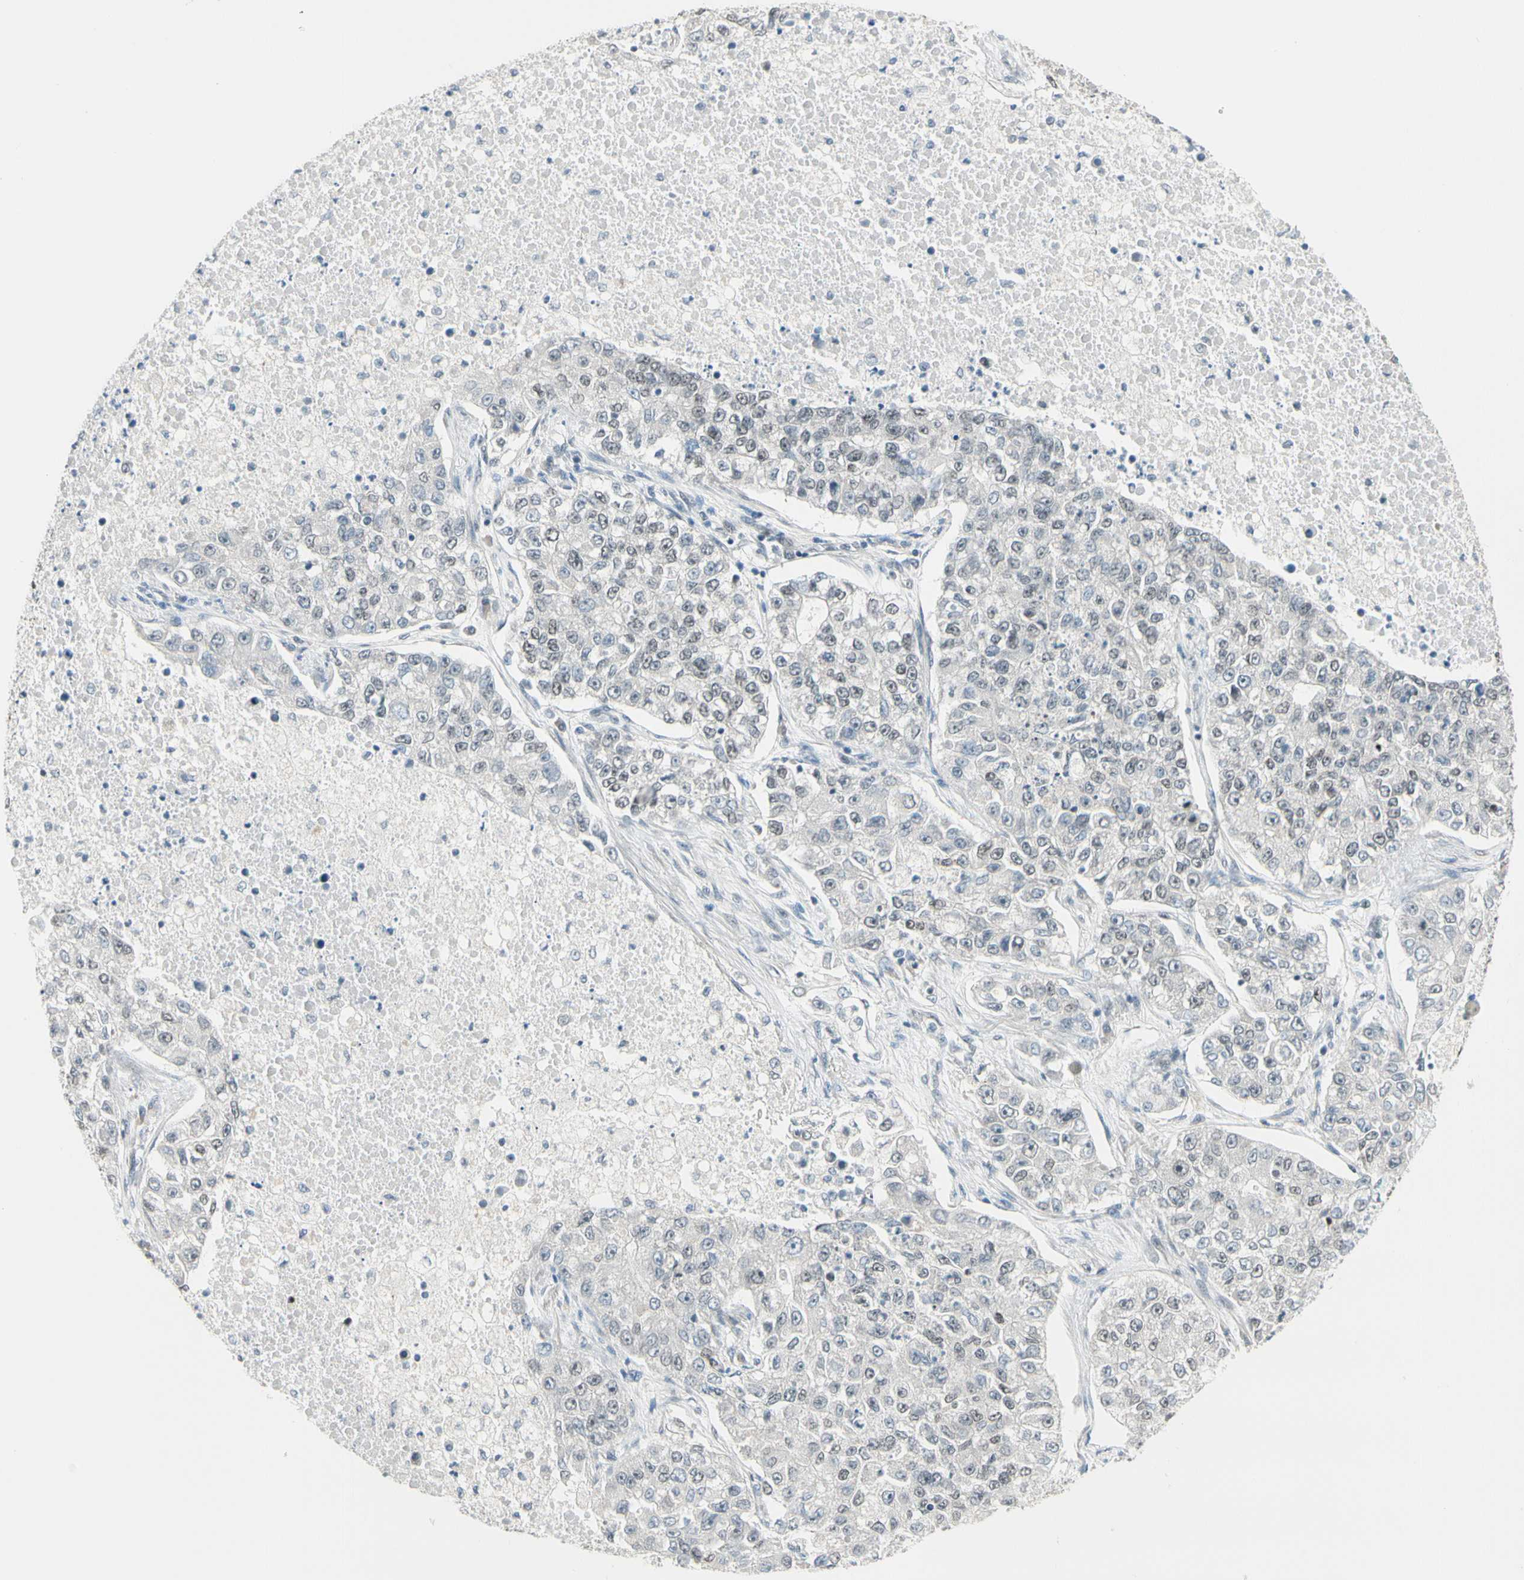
{"staining": {"intensity": "weak", "quantity": "<25%", "location": "nuclear"}, "tissue": "lung cancer", "cell_type": "Tumor cells", "image_type": "cancer", "snomed": [{"axis": "morphology", "description": "Adenocarcinoma, NOS"}, {"axis": "topography", "description": "Lung"}], "caption": "IHC of lung adenocarcinoma reveals no staining in tumor cells.", "gene": "CHAMP1", "patient": {"sex": "male", "age": 49}}